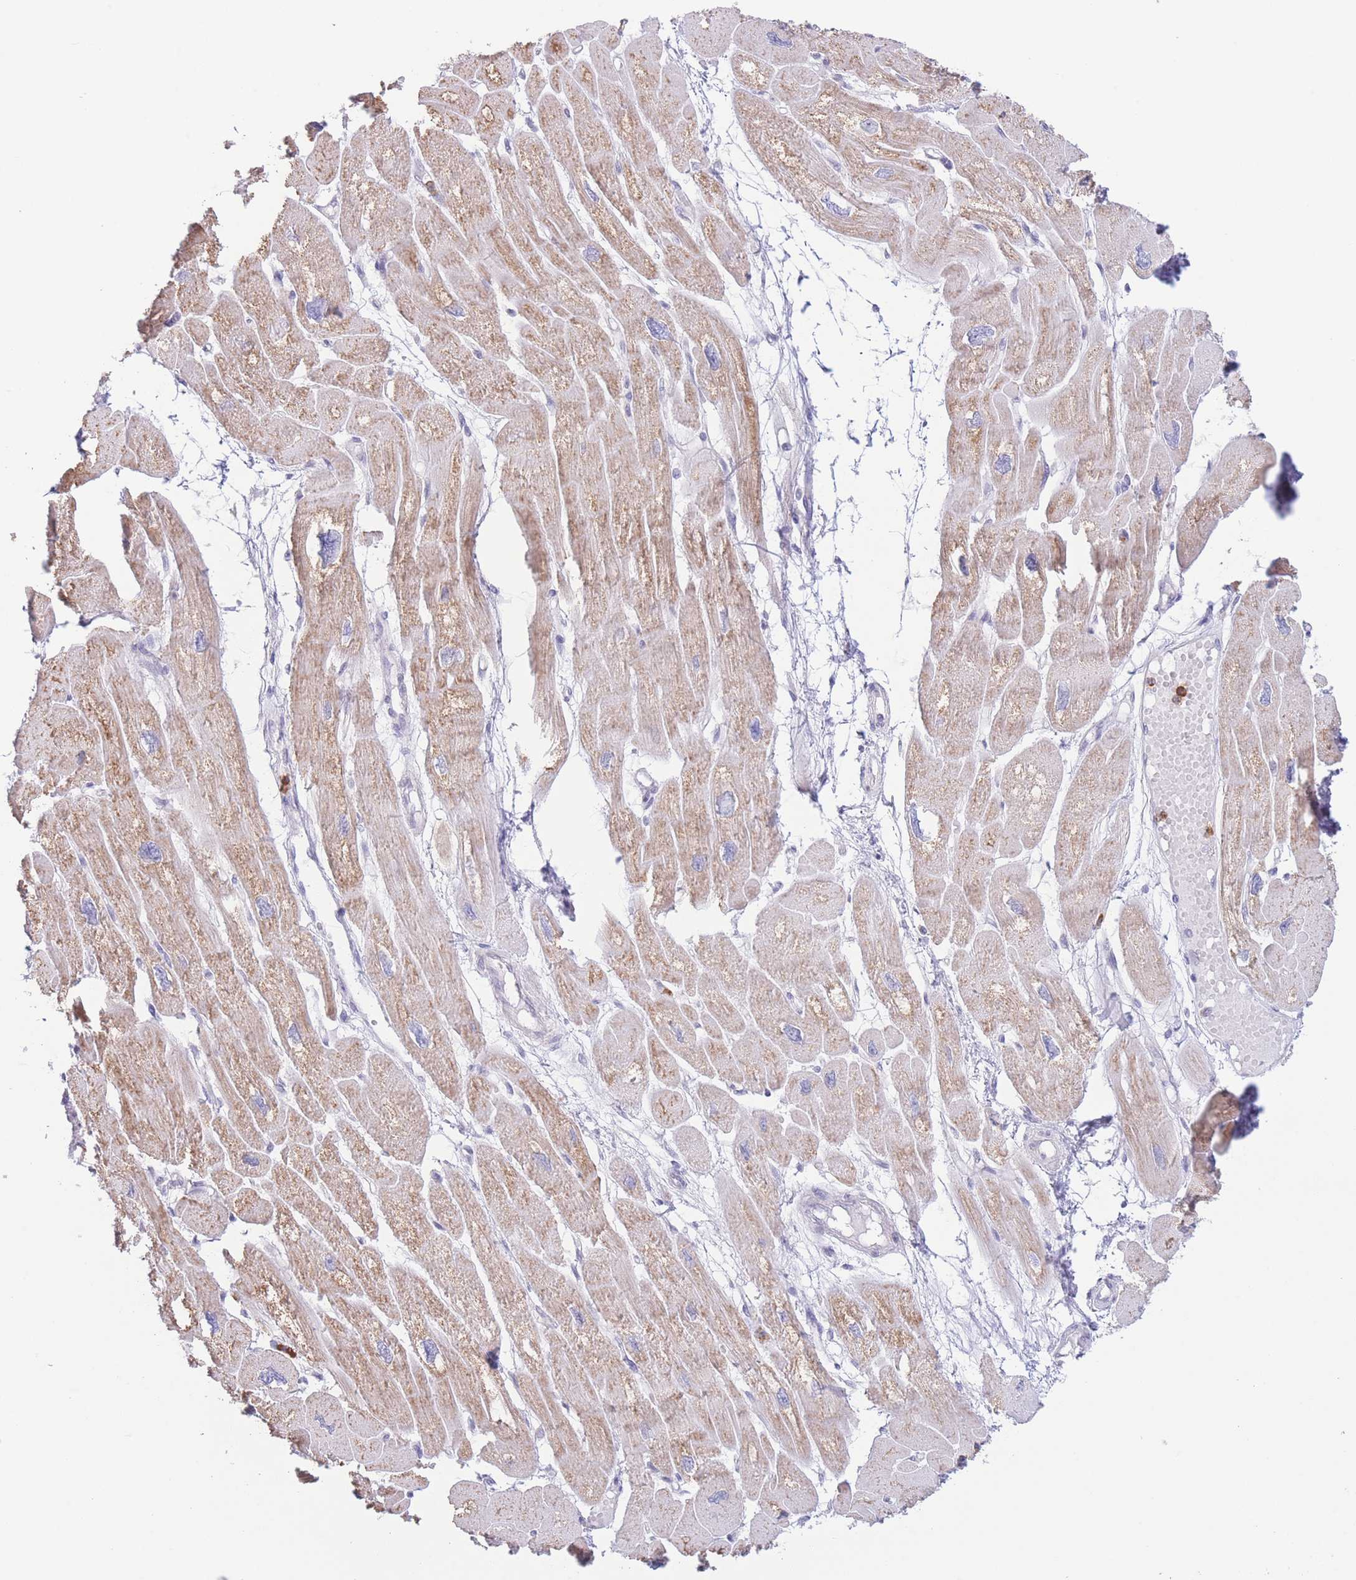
{"staining": {"intensity": "weak", "quantity": "25%-75%", "location": "cytoplasmic/membranous"}, "tissue": "heart muscle", "cell_type": "Cardiomyocytes", "image_type": "normal", "snomed": [{"axis": "morphology", "description": "Normal tissue, NOS"}, {"axis": "topography", "description": "Heart"}], "caption": "Protein staining by IHC shows weak cytoplasmic/membranous positivity in about 25%-75% of cardiomyocytes in benign heart muscle. The staining is performed using DAB (3,3'-diaminobenzidine) brown chromogen to label protein expression. The nuclei are counter-stained blue using hematoxylin.", "gene": "LCLAT1", "patient": {"sex": "male", "age": 42}}